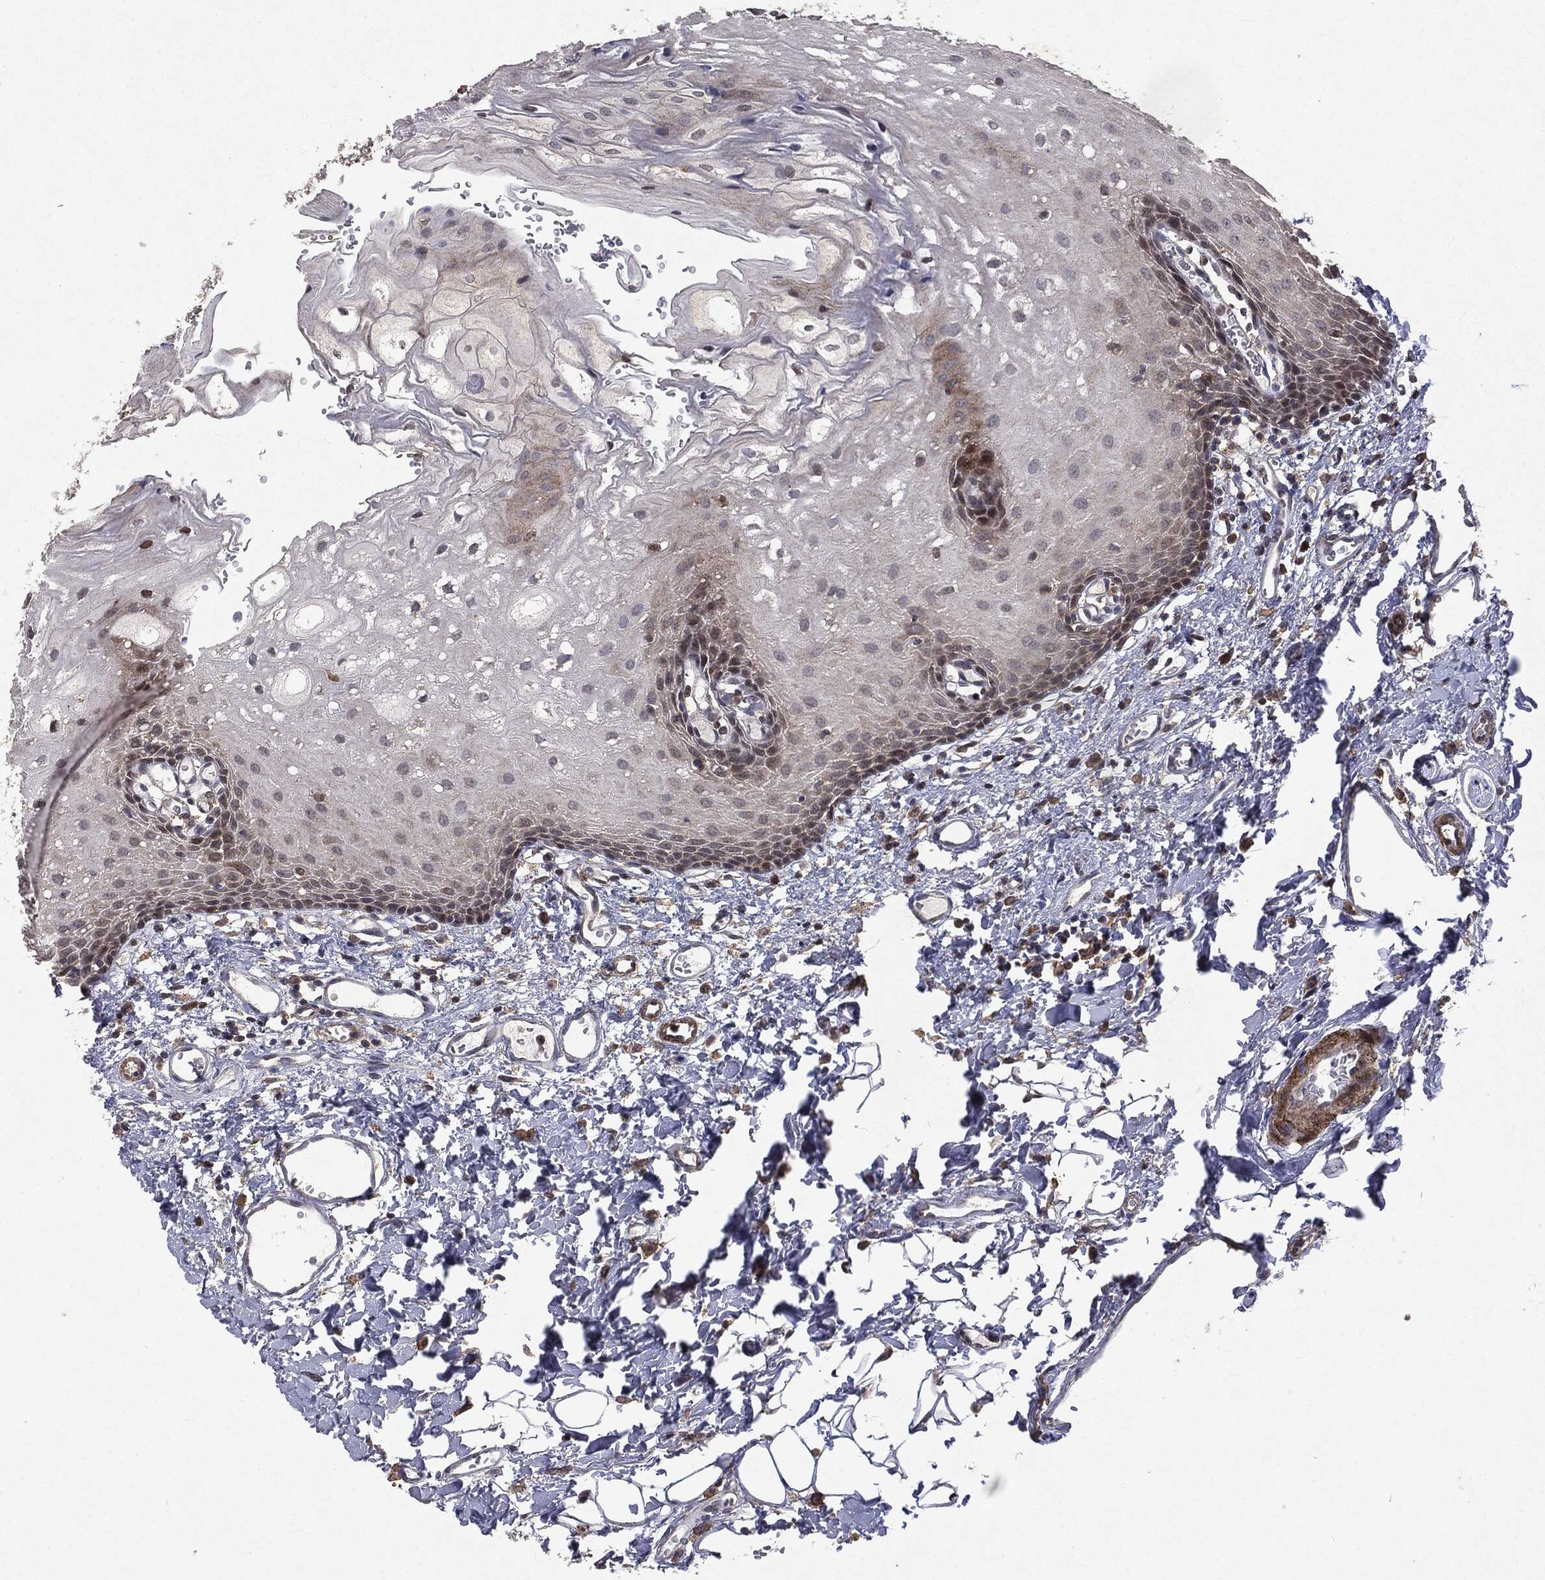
{"staining": {"intensity": "weak", "quantity": "<25%", "location": "cytoplasmic/membranous"}, "tissue": "oral mucosa", "cell_type": "Squamous epithelial cells", "image_type": "normal", "snomed": [{"axis": "morphology", "description": "Normal tissue, NOS"}, {"axis": "morphology", "description": "Squamous cell carcinoma, NOS"}, {"axis": "topography", "description": "Oral tissue"}, {"axis": "topography", "description": "Head-Neck"}], "caption": "Human oral mucosa stained for a protein using immunohistochemistry (IHC) shows no positivity in squamous epithelial cells.", "gene": "PTEN", "patient": {"sex": "female", "age": 70}}